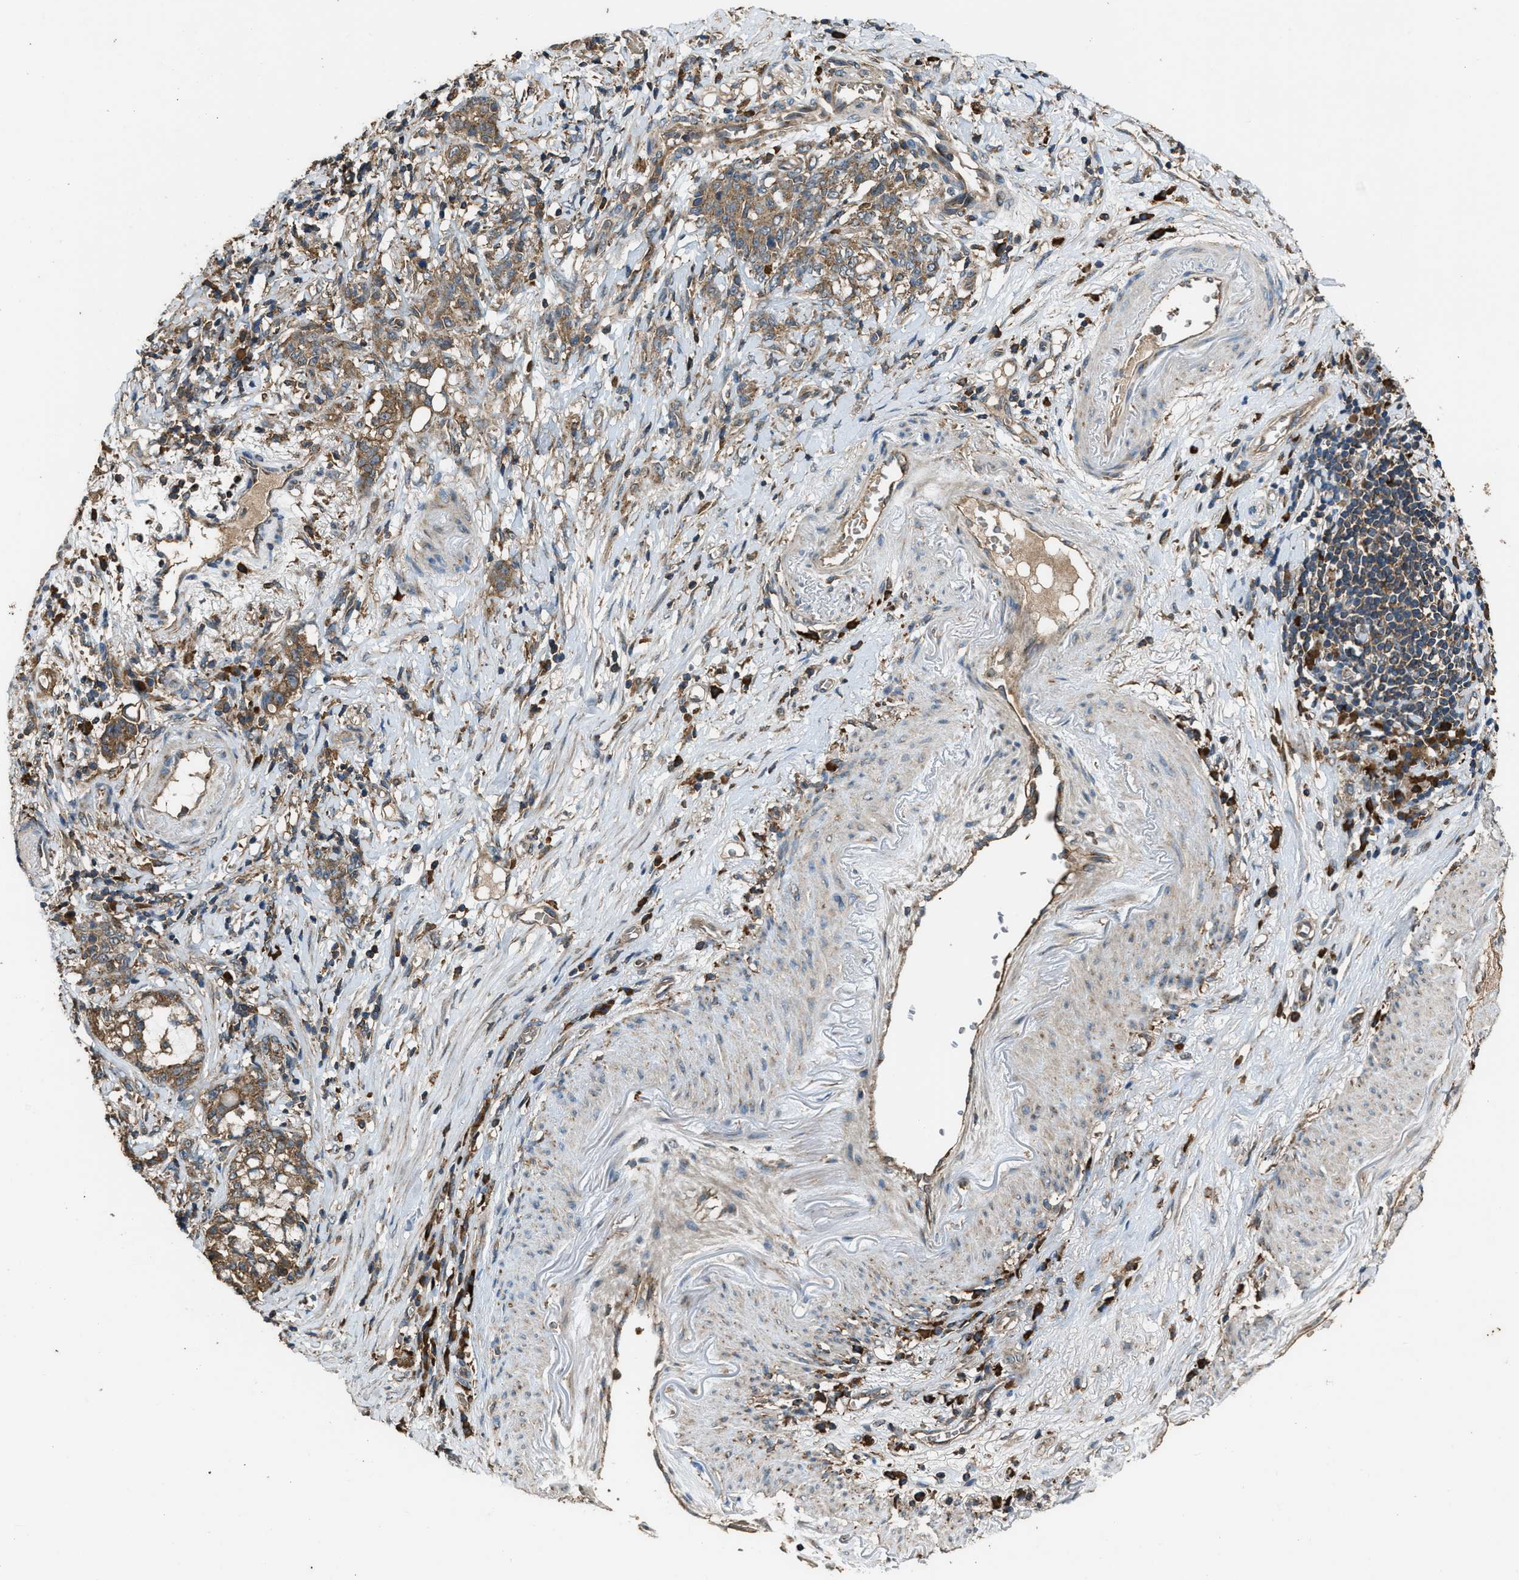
{"staining": {"intensity": "moderate", "quantity": ">75%", "location": "cytoplasmic/membranous"}, "tissue": "stomach cancer", "cell_type": "Tumor cells", "image_type": "cancer", "snomed": [{"axis": "morphology", "description": "Adenocarcinoma, NOS"}, {"axis": "topography", "description": "Stomach, lower"}], "caption": "Immunohistochemistry (IHC) image of neoplastic tissue: human adenocarcinoma (stomach) stained using immunohistochemistry (IHC) displays medium levels of moderate protein expression localized specifically in the cytoplasmic/membranous of tumor cells, appearing as a cytoplasmic/membranous brown color.", "gene": "MAP3K8", "patient": {"sex": "male", "age": 88}}